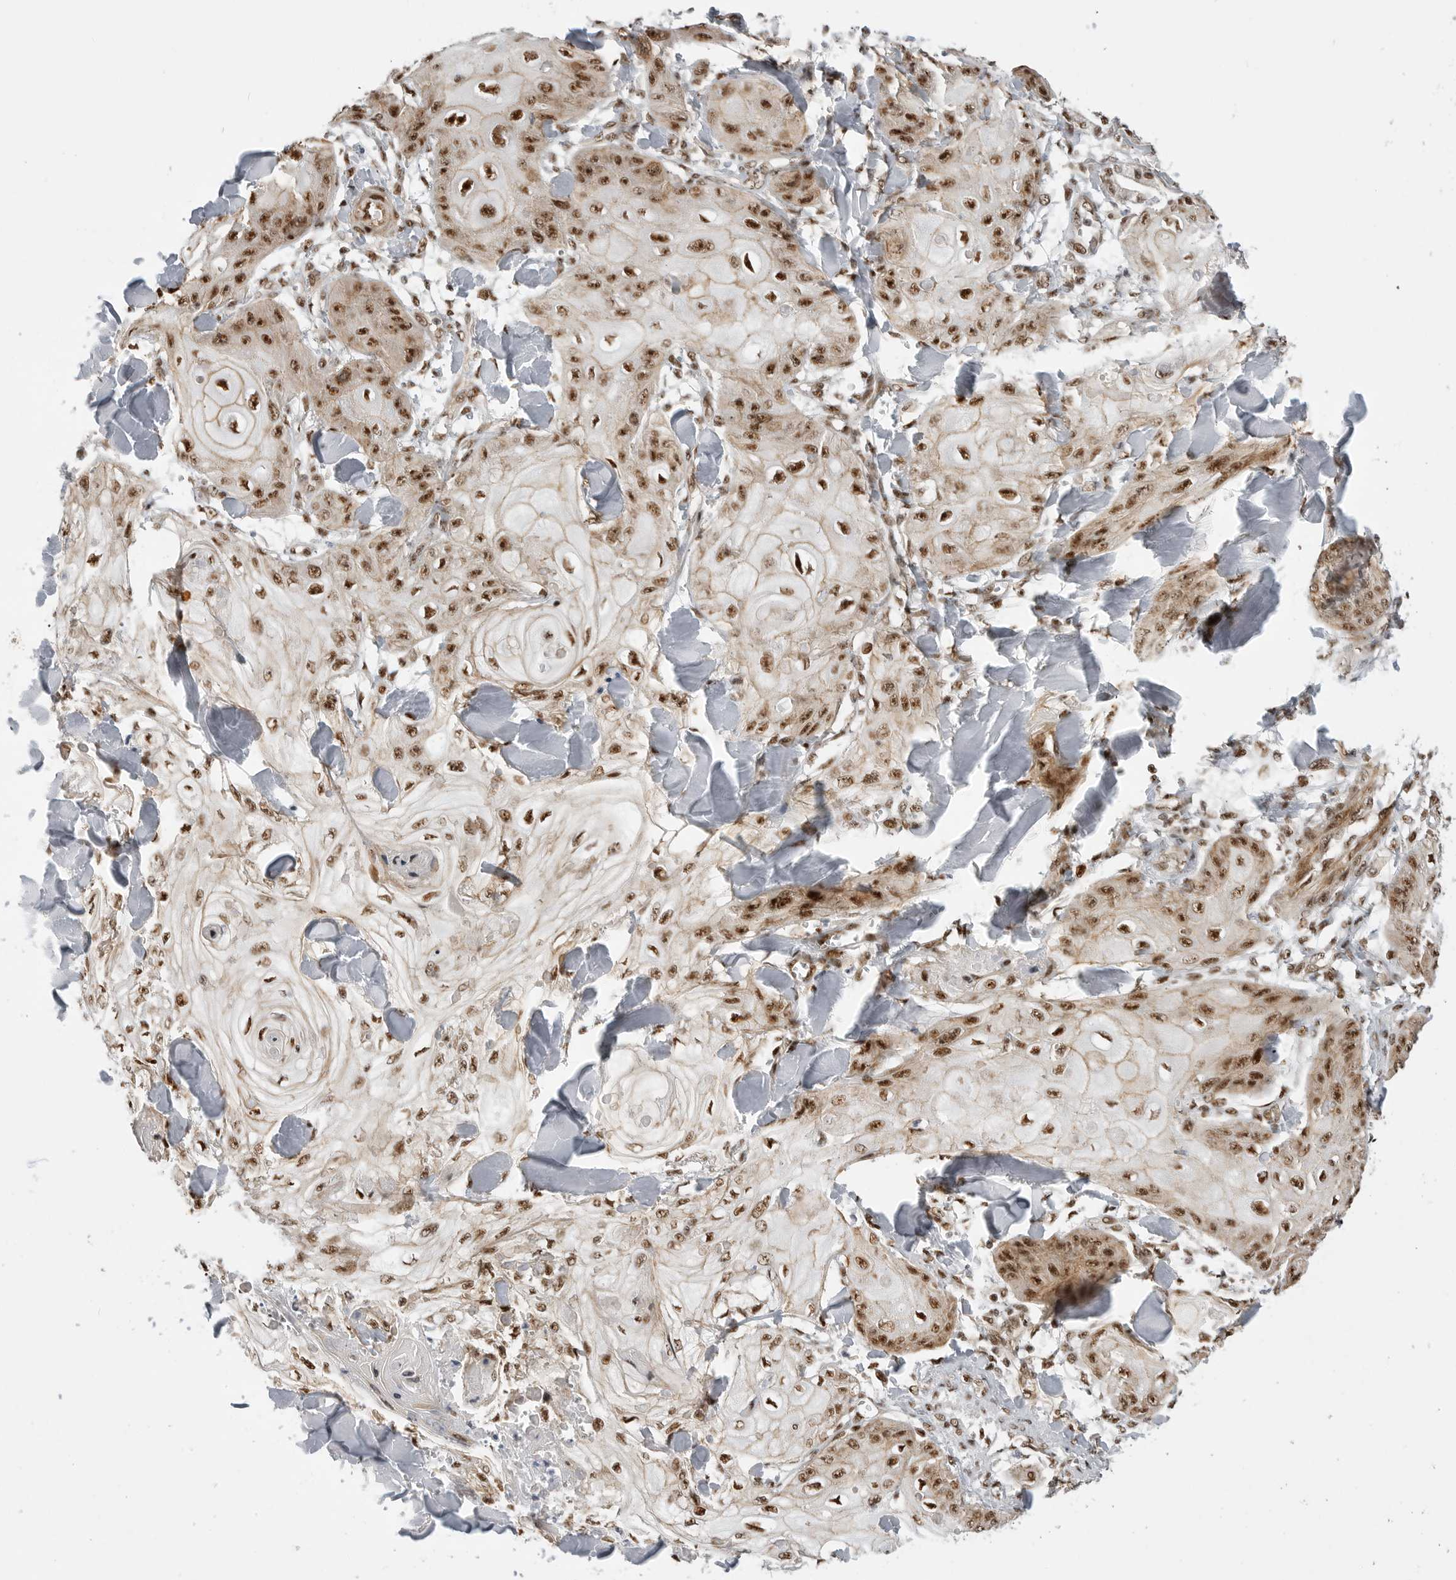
{"staining": {"intensity": "strong", "quantity": ">75%", "location": "nuclear"}, "tissue": "skin cancer", "cell_type": "Tumor cells", "image_type": "cancer", "snomed": [{"axis": "morphology", "description": "Squamous cell carcinoma, NOS"}, {"axis": "topography", "description": "Skin"}], "caption": "Immunohistochemistry (IHC) histopathology image of human skin squamous cell carcinoma stained for a protein (brown), which exhibits high levels of strong nuclear expression in approximately >75% of tumor cells.", "gene": "GPATCH2", "patient": {"sex": "male", "age": 74}}